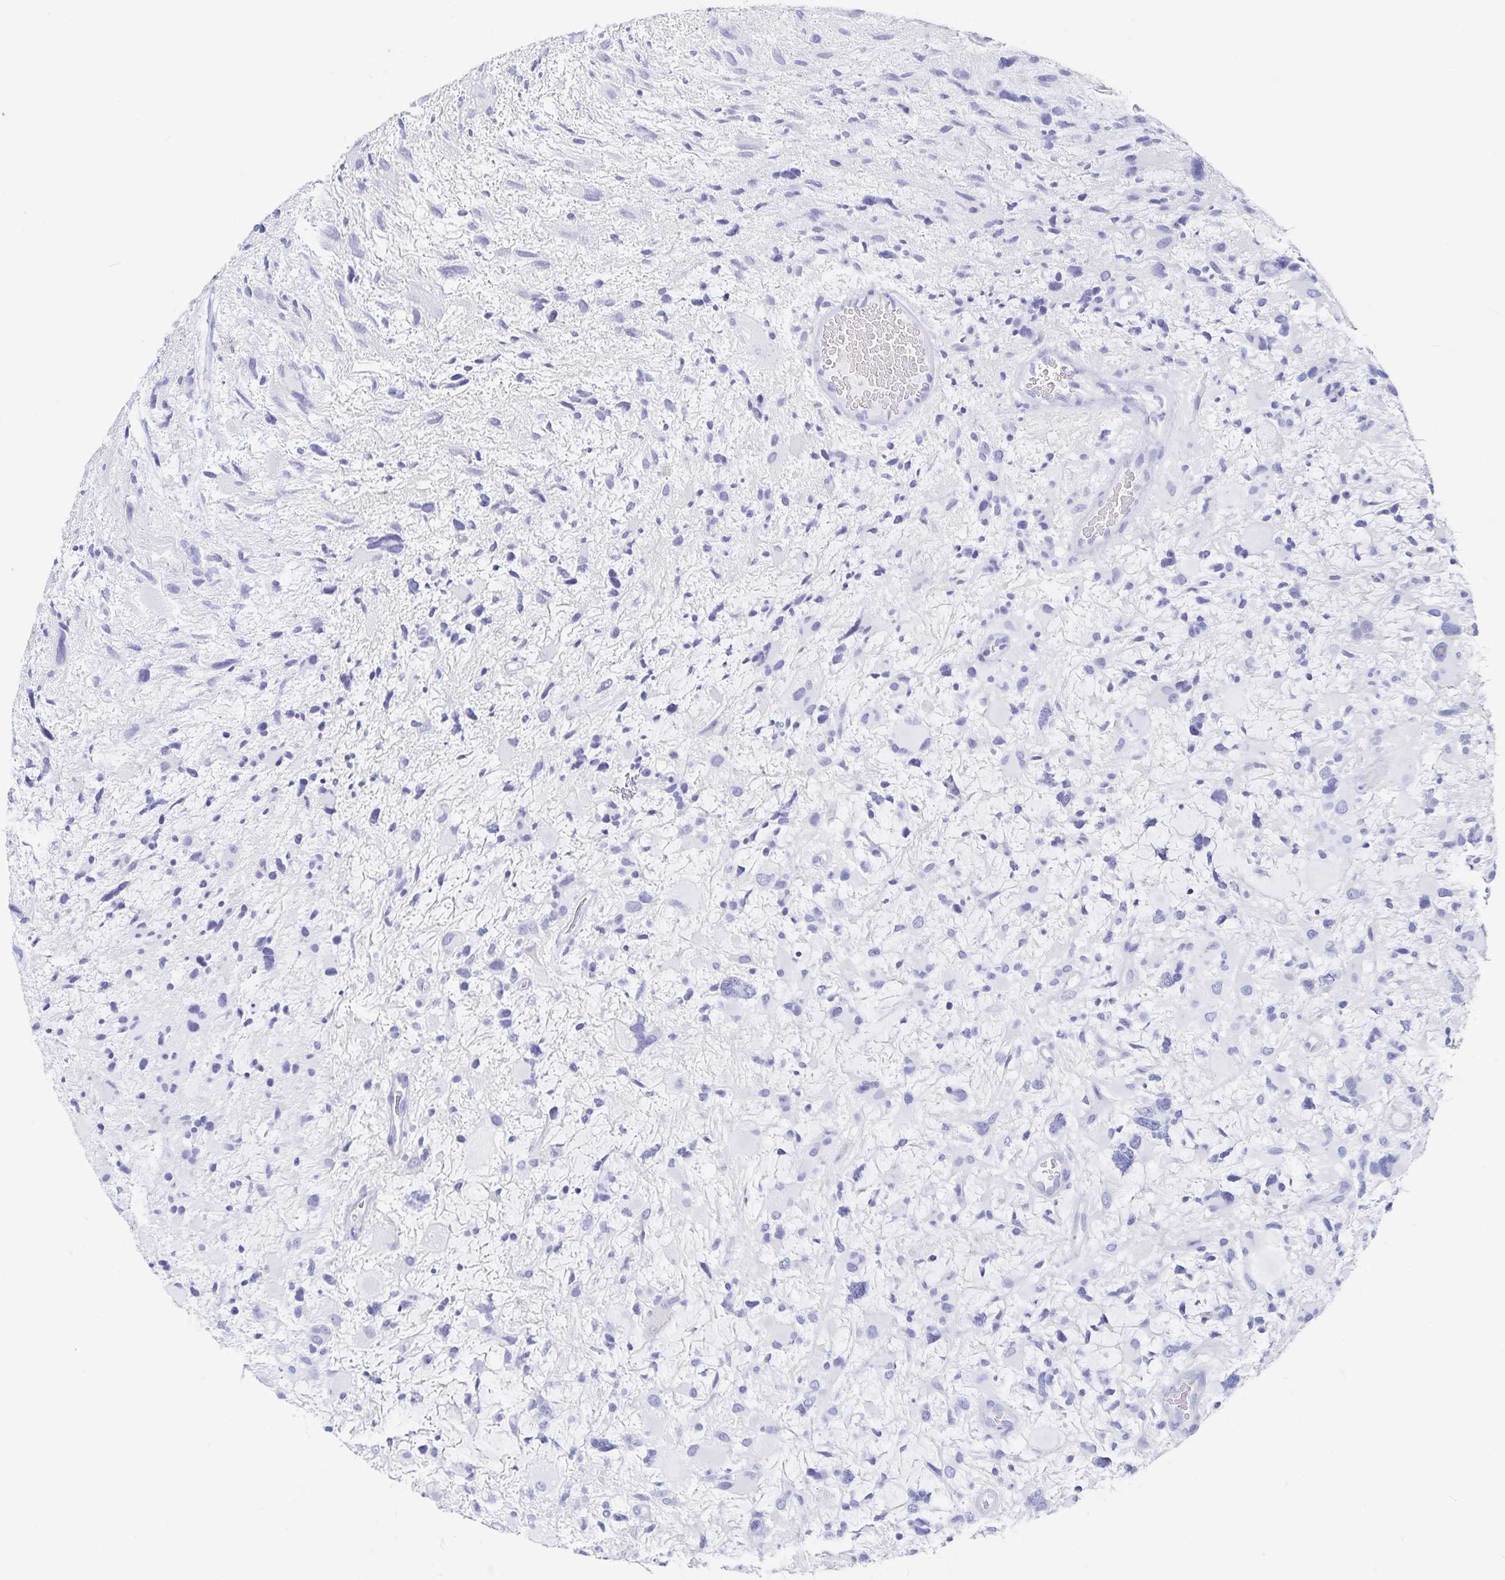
{"staining": {"intensity": "negative", "quantity": "none", "location": "none"}, "tissue": "glioma", "cell_type": "Tumor cells", "image_type": "cancer", "snomed": [{"axis": "morphology", "description": "Glioma, malignant, High grade"}, {"axis": "topography", "description": "Brain"}], "caption": "DAB (3,3'-diaminobenzidine) immunohistochemical staining of human malignant high-grade glioma exhibits no significant staining in tumor cells. Brightfield microscopy of immunohistochemistry (IHC) stained with DAB (brown) and hematoxylin (blue), captured at high magnification.", "gene": "TNIP1", "patient": {"sex": "female", "age": 11}}